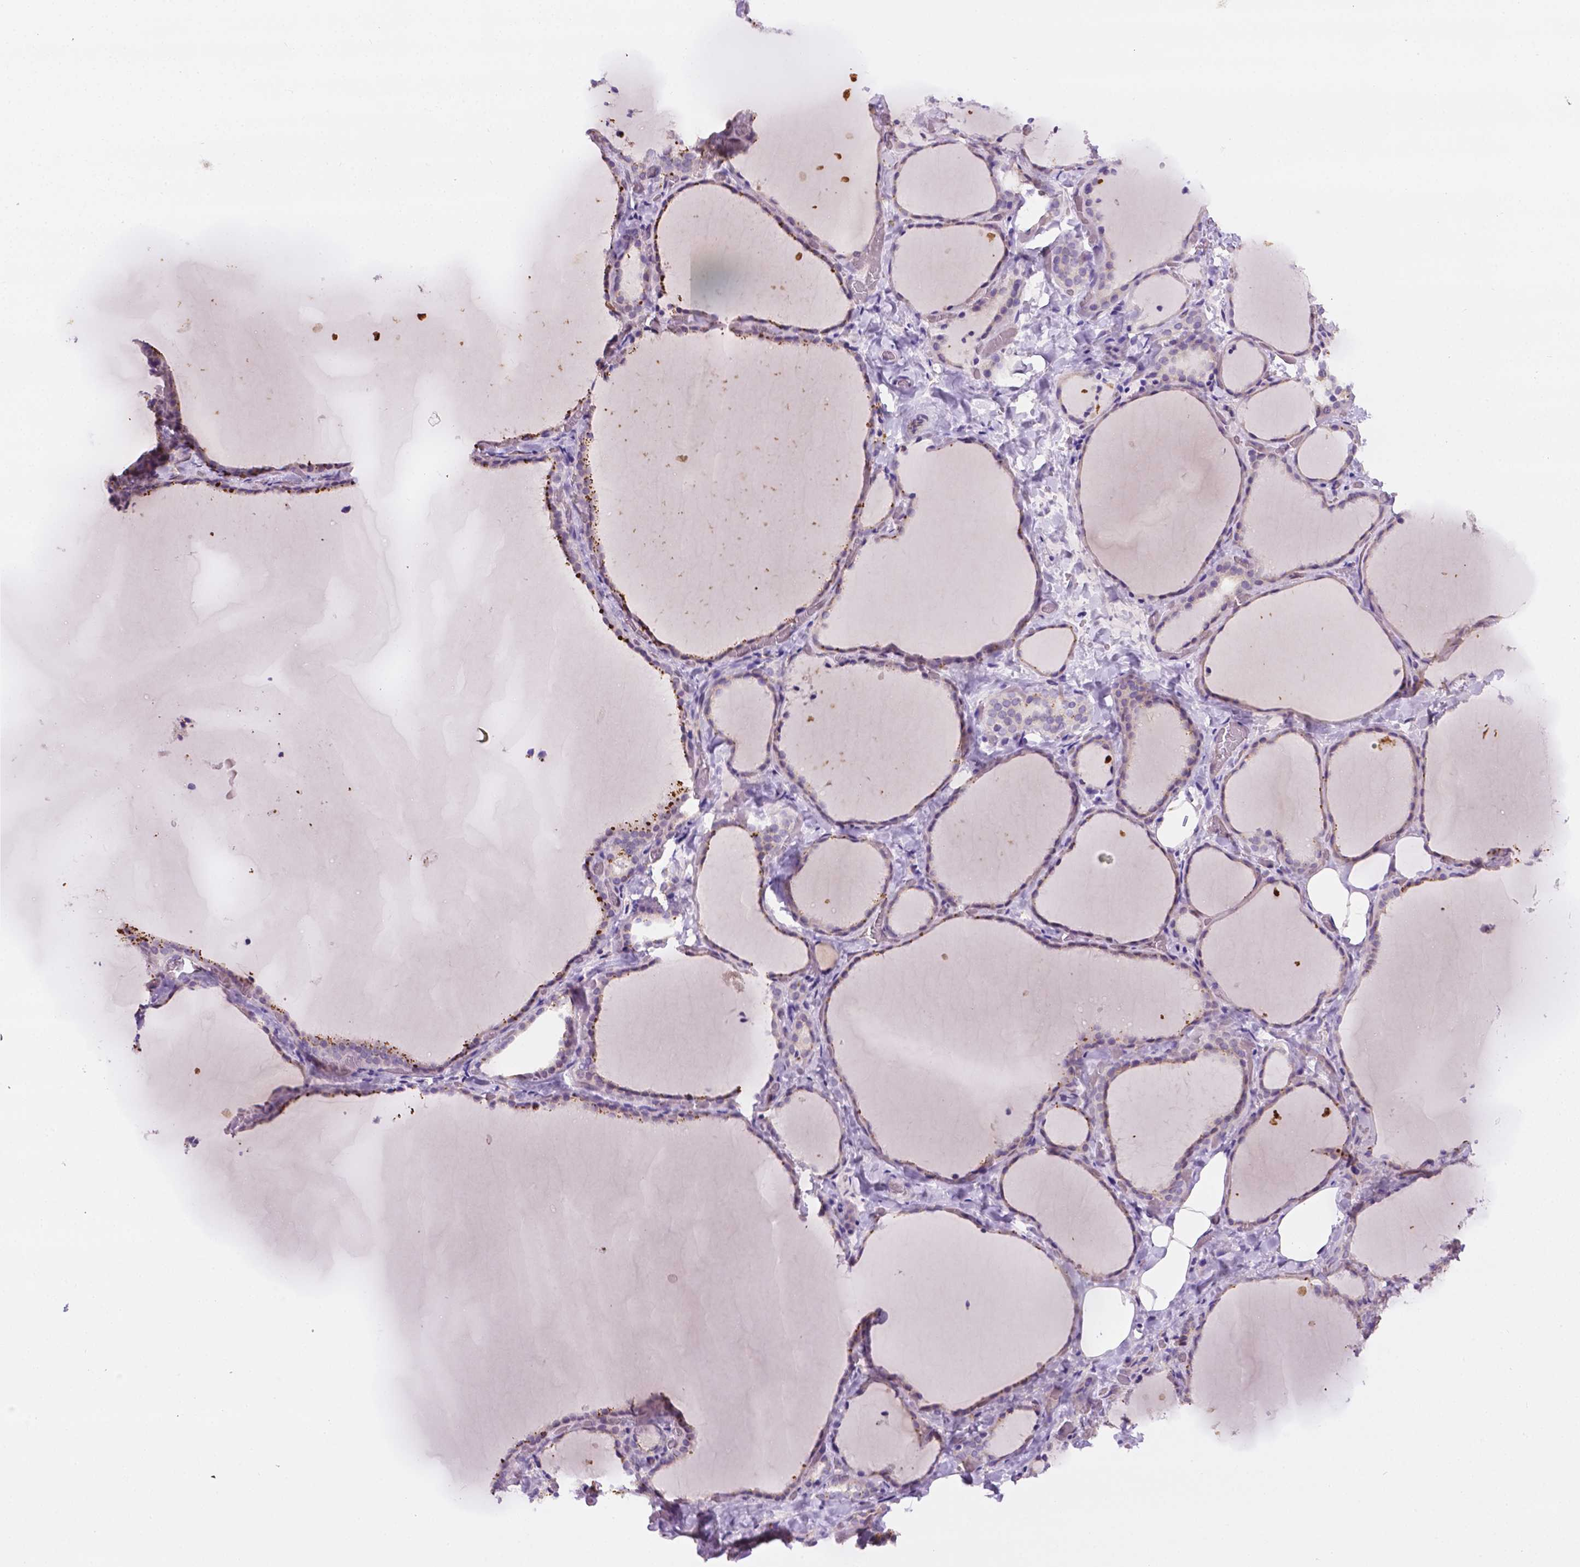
{"staining": {"intensity": "moderate", "quantity": "<25%", "location": "cytoplasmic/membranous"}, "tissue": "thyroid gland", "cell_type": "Glandular cells", "image_type": "normal", "snomed": [{"axis": "morphology", "description": "Normal tissue, NOS"}, {"axis": "topography", "description": "Thyroid gland"}], "caption": "Immunohistochemical staining of benign thyroid gland reveals <25% levels of moderate cytoplasmic/membranous protein positivity in approximately <25% of glandular cells.", "gene": "ERF", "patient": {"sex": "female", "age": 22}}